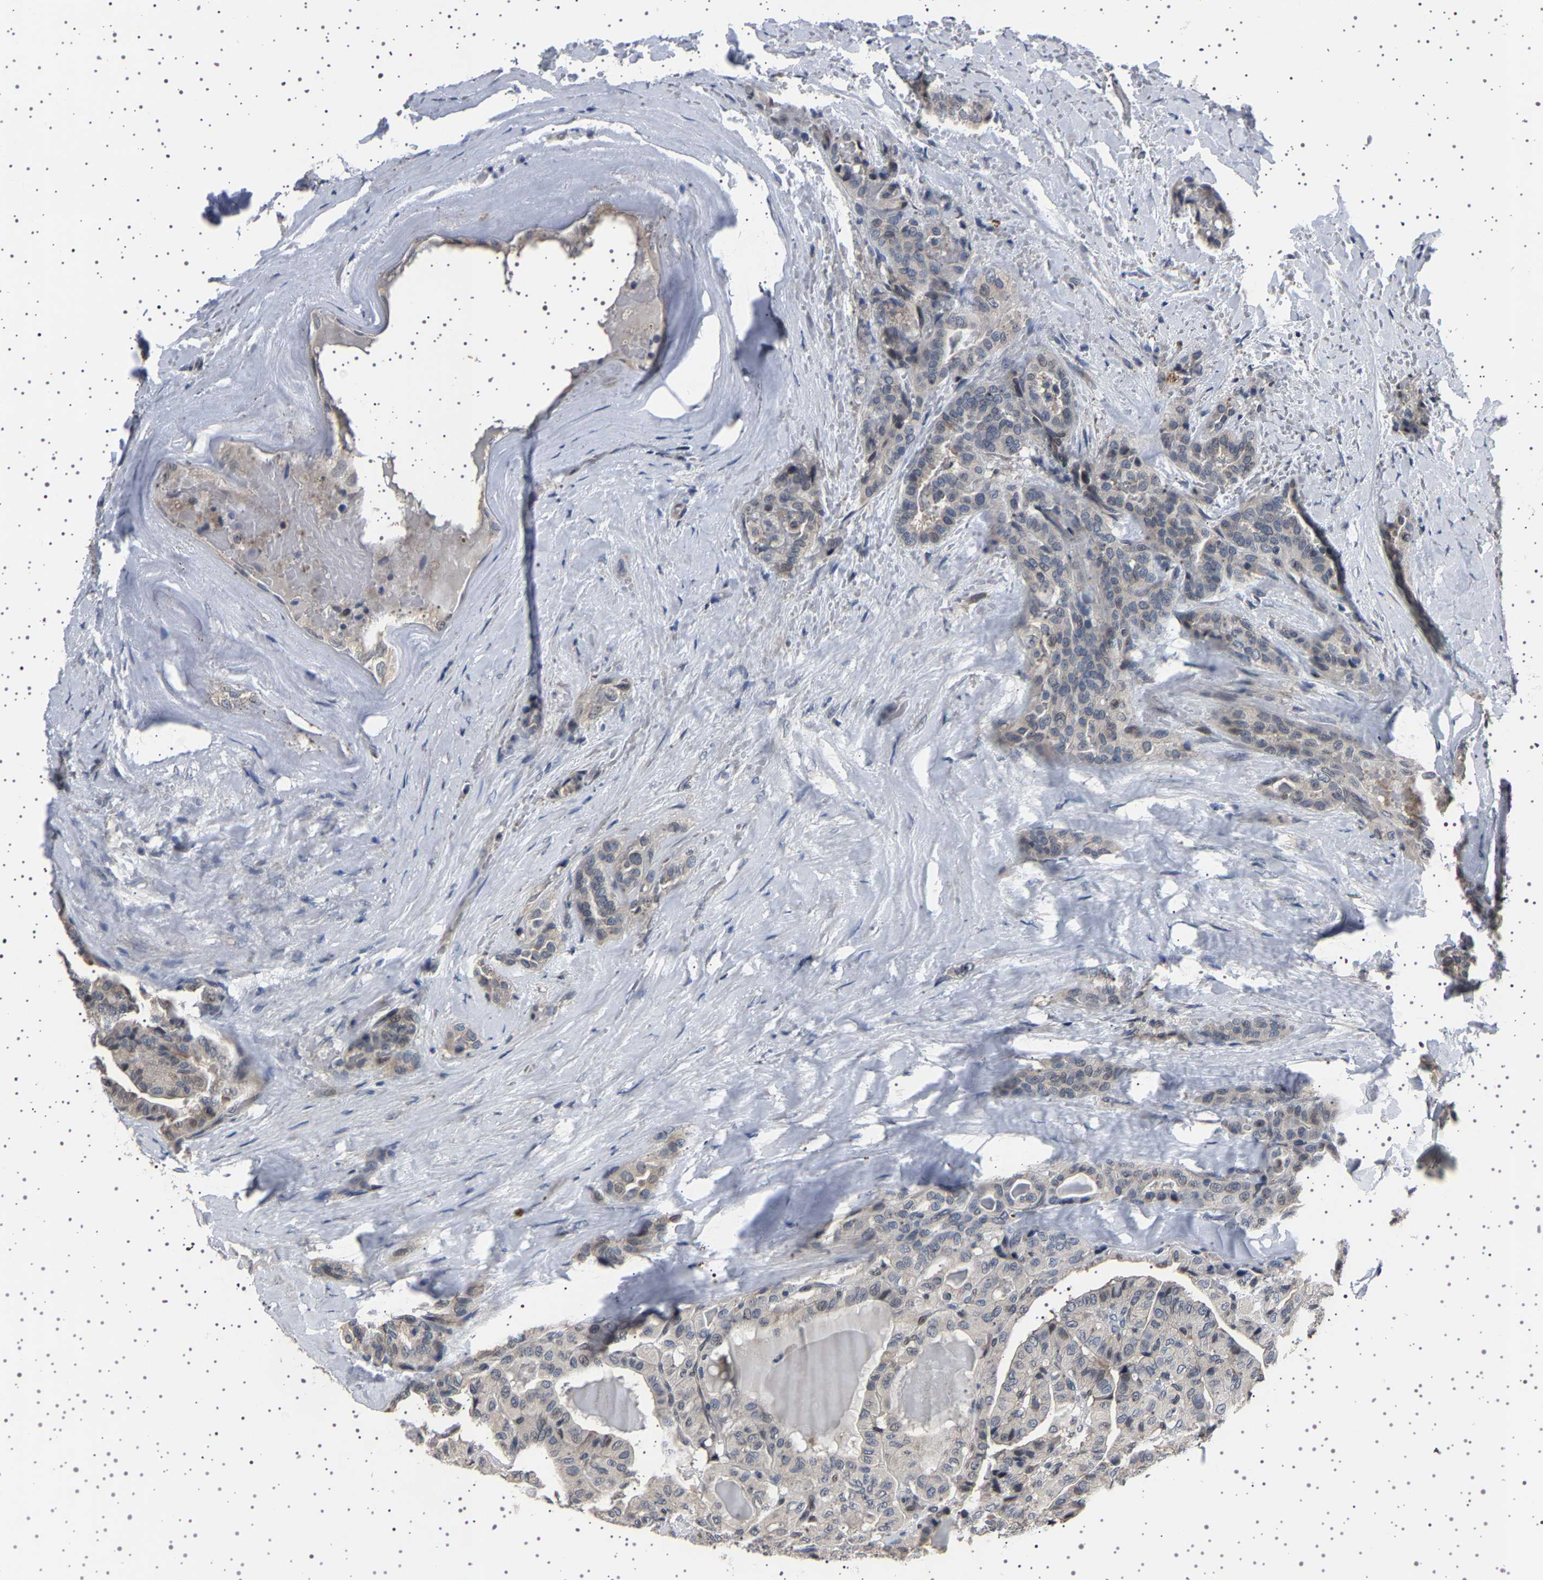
{"staining": {"intensity": "weak", "quantity": "<25%", "location": "cytoplasmic/membranous"}, "tissue": "thyroid cancer", "cell_type": "Tumor cells", "image_type": "cancer", "snomed": [{"axis": "morphology", "description": "Papillary adenocarcinoma, NOS"}, {"axis": "topography", "description": "Thyroid gland"}], "caption": "High magnification brightfield microscopy of thyroid papillary adenocarcinoma stained with DAB (brown) and counterstained with hematoxylin (blue): tumor cells show no significant expression.", "gene": "IL10RB", "patient": {"sex": "male", "age": 77}}